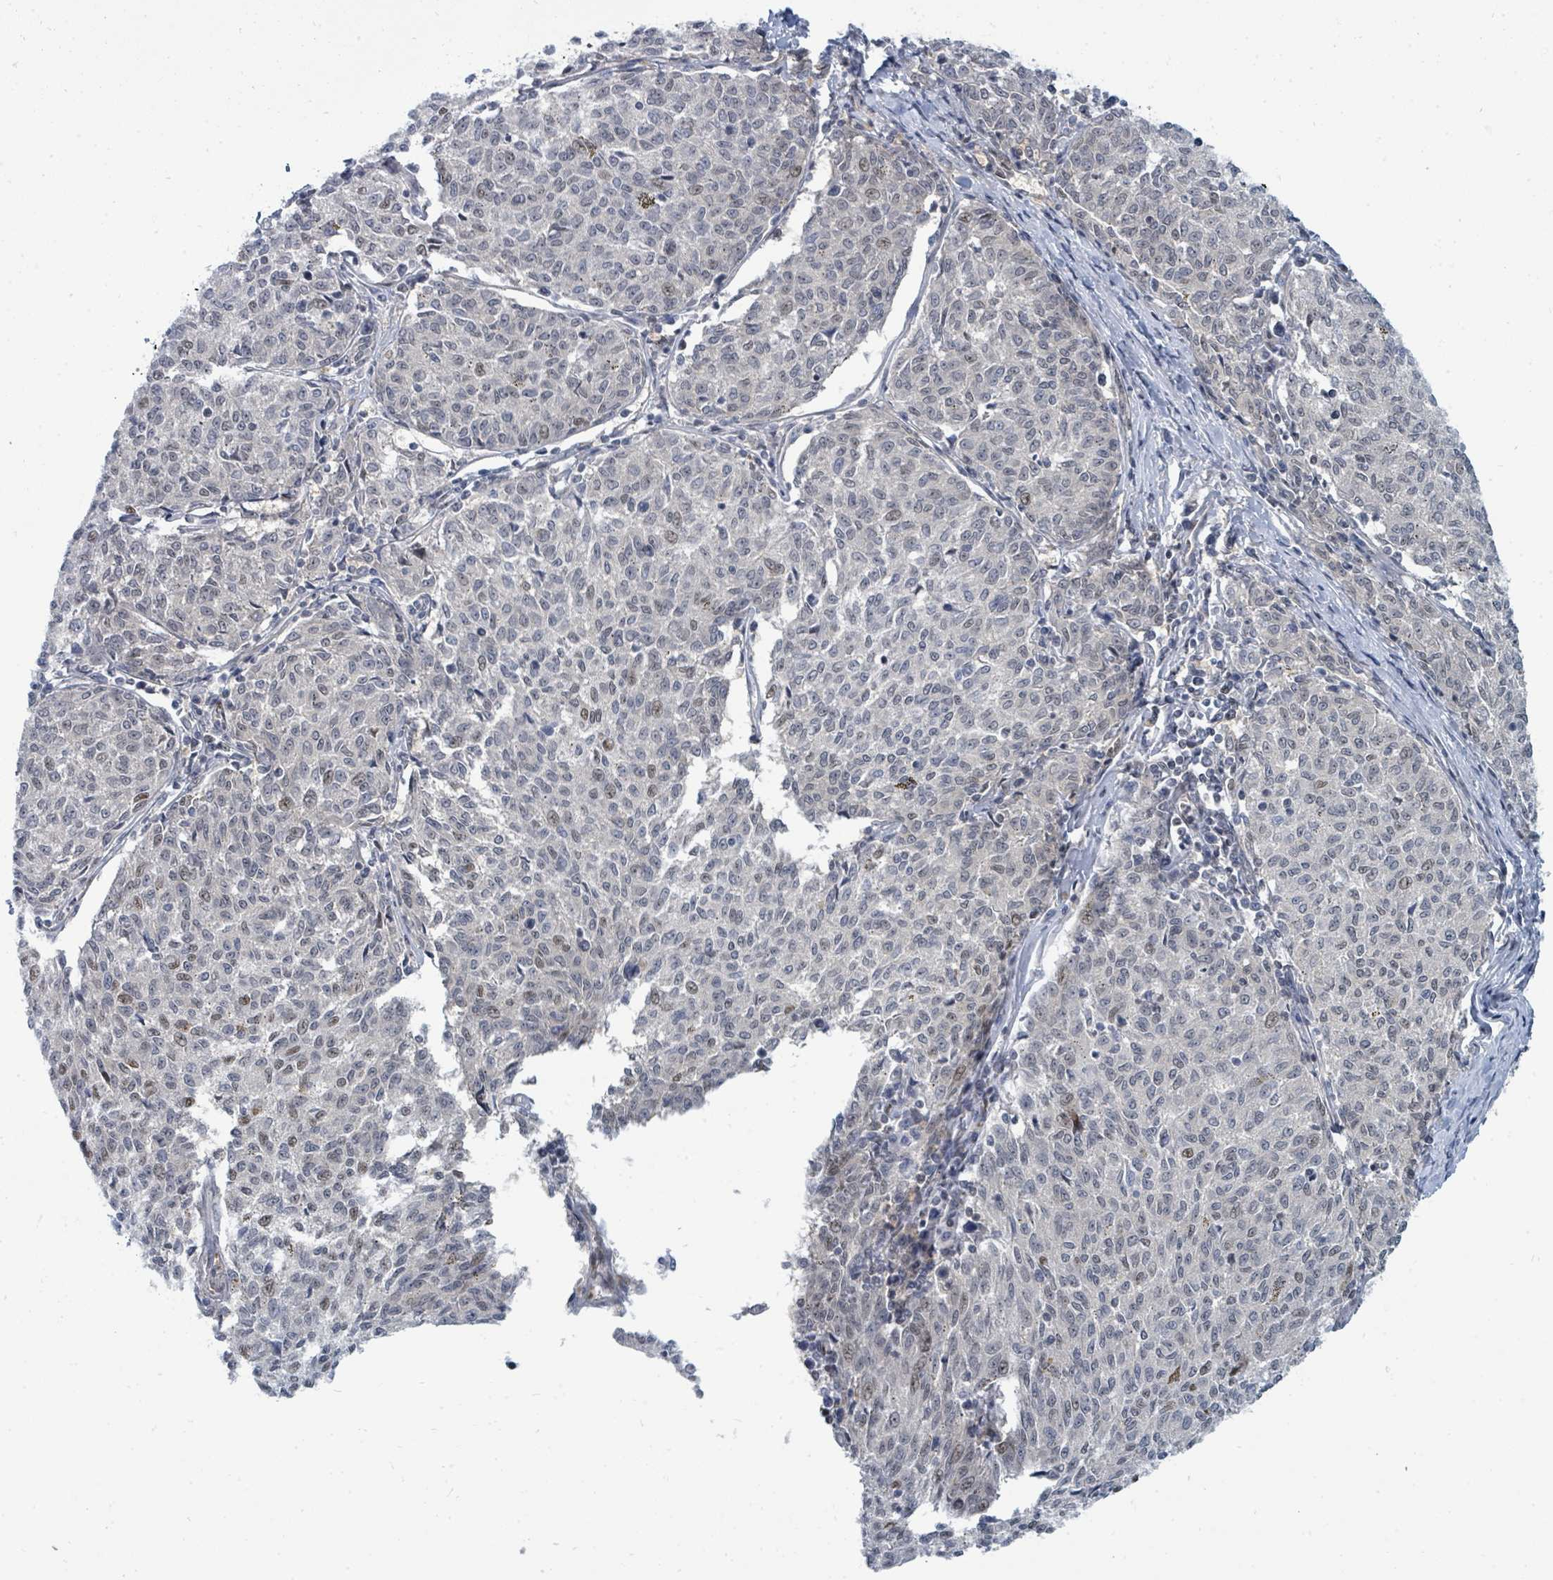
{"staining": {"intensity": "weak", "quantity": "25%-75%", "location": "nuclear"}, "tissue": "melanoma", "cell_type": "Tumor cells", "image_type": "cancer", "snomed": [{"axis": "morphology", "description": "Malignant melanoma, NOS"}, {"axis": "topography", "description": "Skin"}], "caption": "The micrograph reveals staining of melanoma, revealing weak nuclear protein staining (brown color) within tumor cells. (DAB = brown stain, brightfield microscopy at high magnification).", "gene": "SUMO4", "patient": {"sex": "female", "age": 72}}